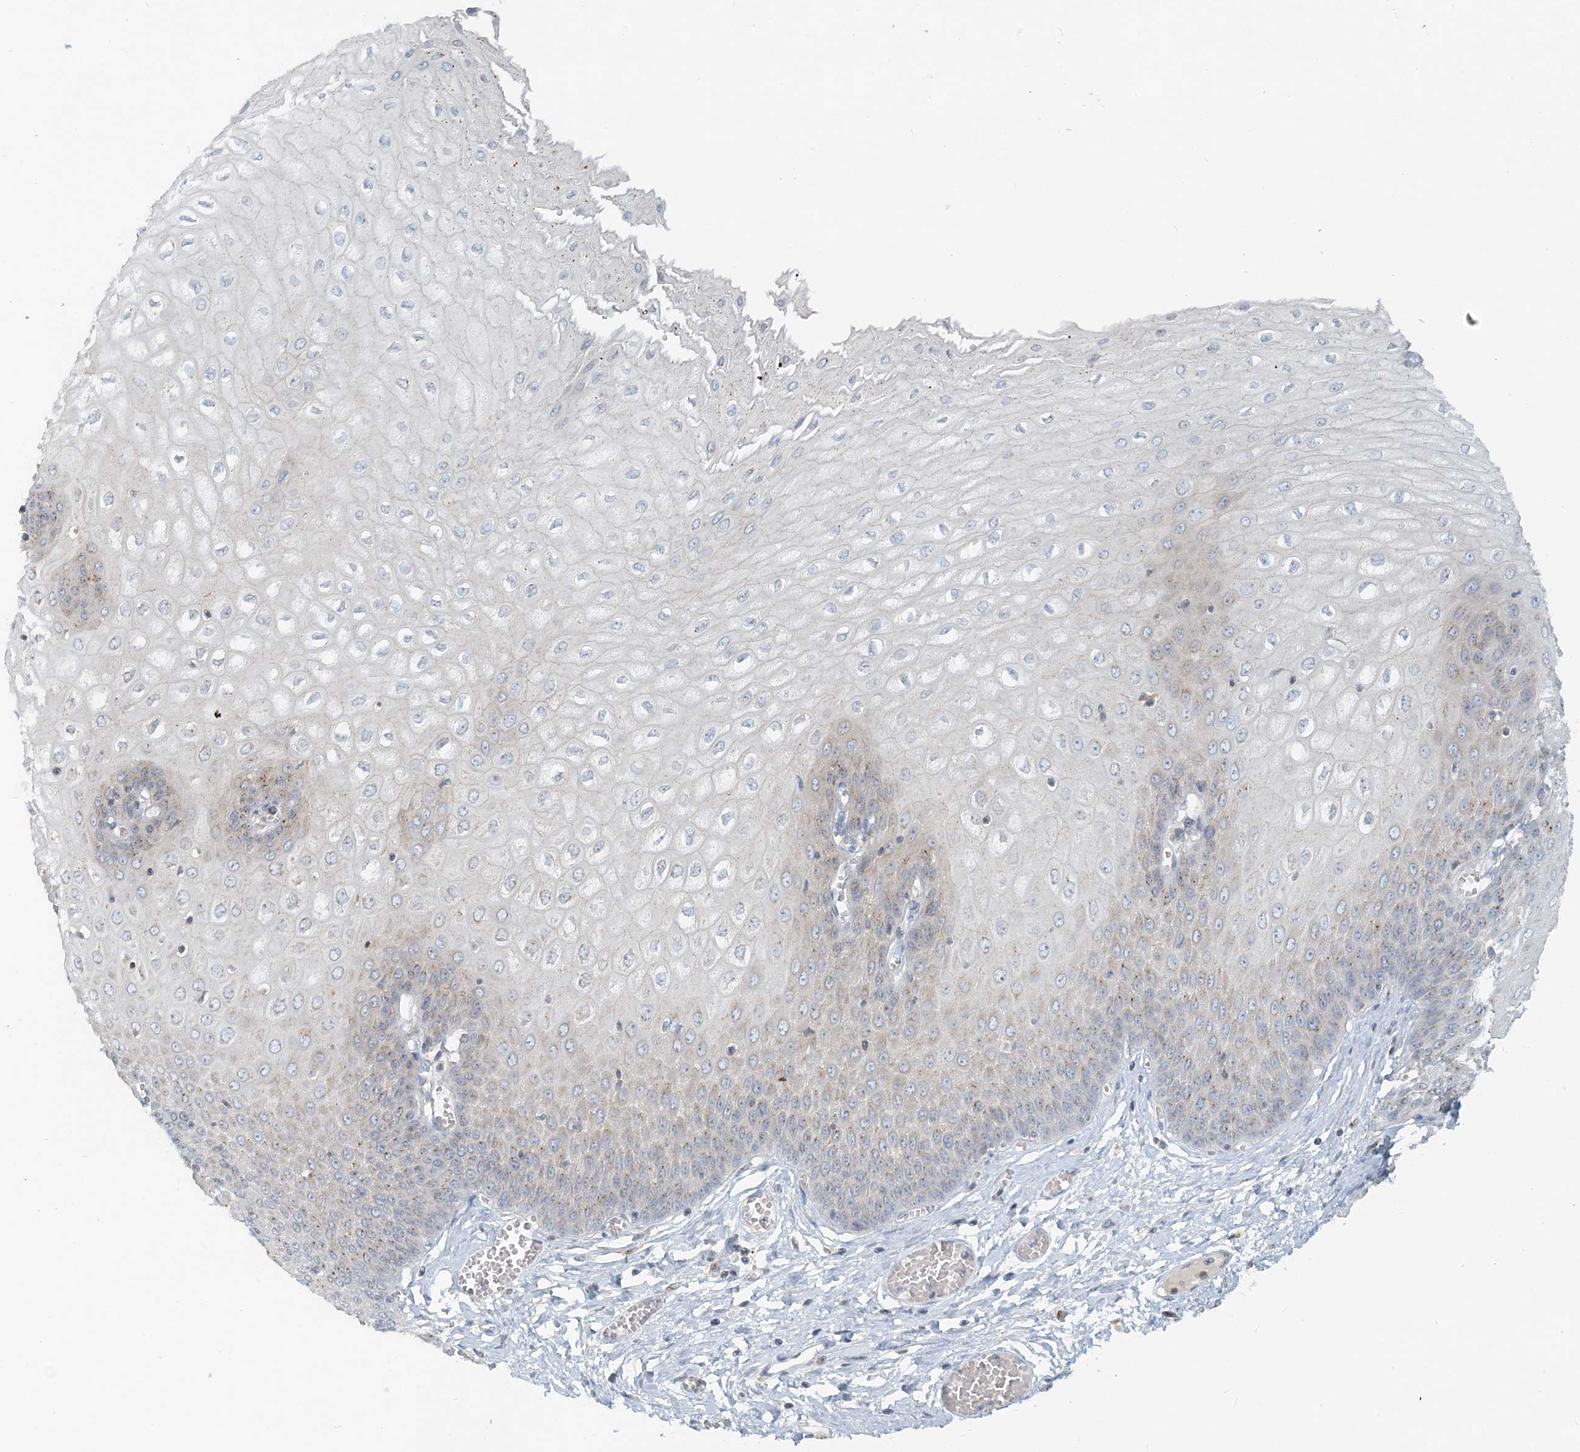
{"staining": {"intensity": "weak", "quantity": "25%-75%", "location": "cytoplasmic/membranous"}, "tissue": "esophagus", "cell_type": "Squamous epithelial cells", "image_type": "normal", "snomed": [{"axis": "morphology", "description": "Normal tissue, NOS"}, {"axis": "topography", "description": "Esophagus"}], "caption": "Protein analysis of normal esophagus shows weak cytoplasmic/membranous staining in approximately 25%-75% of squamous epithelial cells. Nuclei are stained in blue.", "gene": "NAA11", "patient": {"sex": "male", "age": 60}}